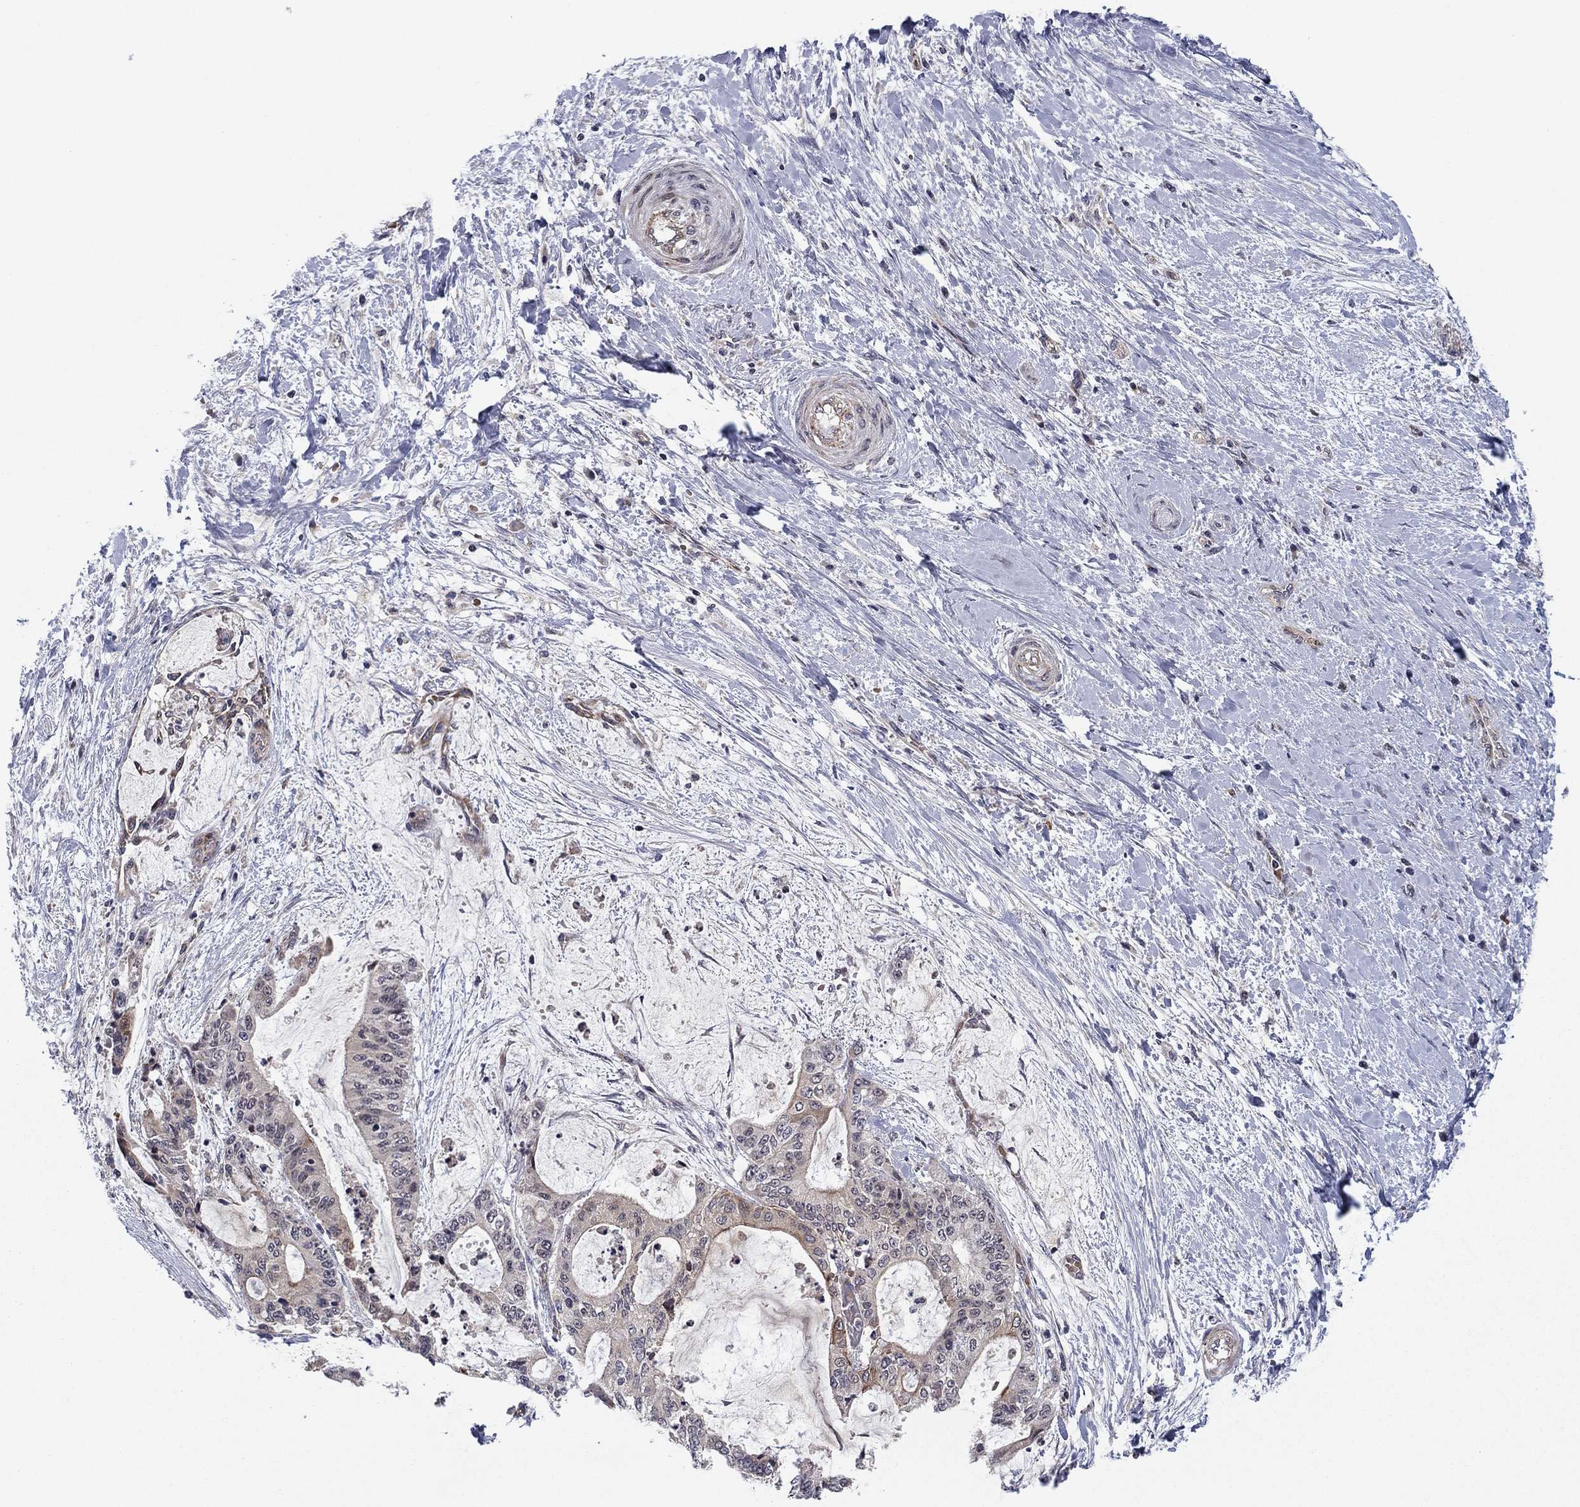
{"staining": {"intensity": "moderate", "quantity": "<25%", "location": "cytoplasmic/membranous"}, "tissue": "liver cancer", "cell_type": "Tumor cells", "image_type": "cancer", "snomed": [{"axis": "morphology", "description": "Cholangiocarcinoma"}, {"axis": "topography", "description": "Liver"}], "caption": "Protein staining of liver cholangiocarcinoma tissue reveals moderate cytoplasmic/membranous positivity in about <25% of tumor cells. The protein is stained brown, and the nuclei are stained in blue (DAB (3,3'-diaminobenzidine) IHC with brightfield microscopy, high magnification).", "gene": "BCL11A", "patient": {"sex": "female", "age": 73}}